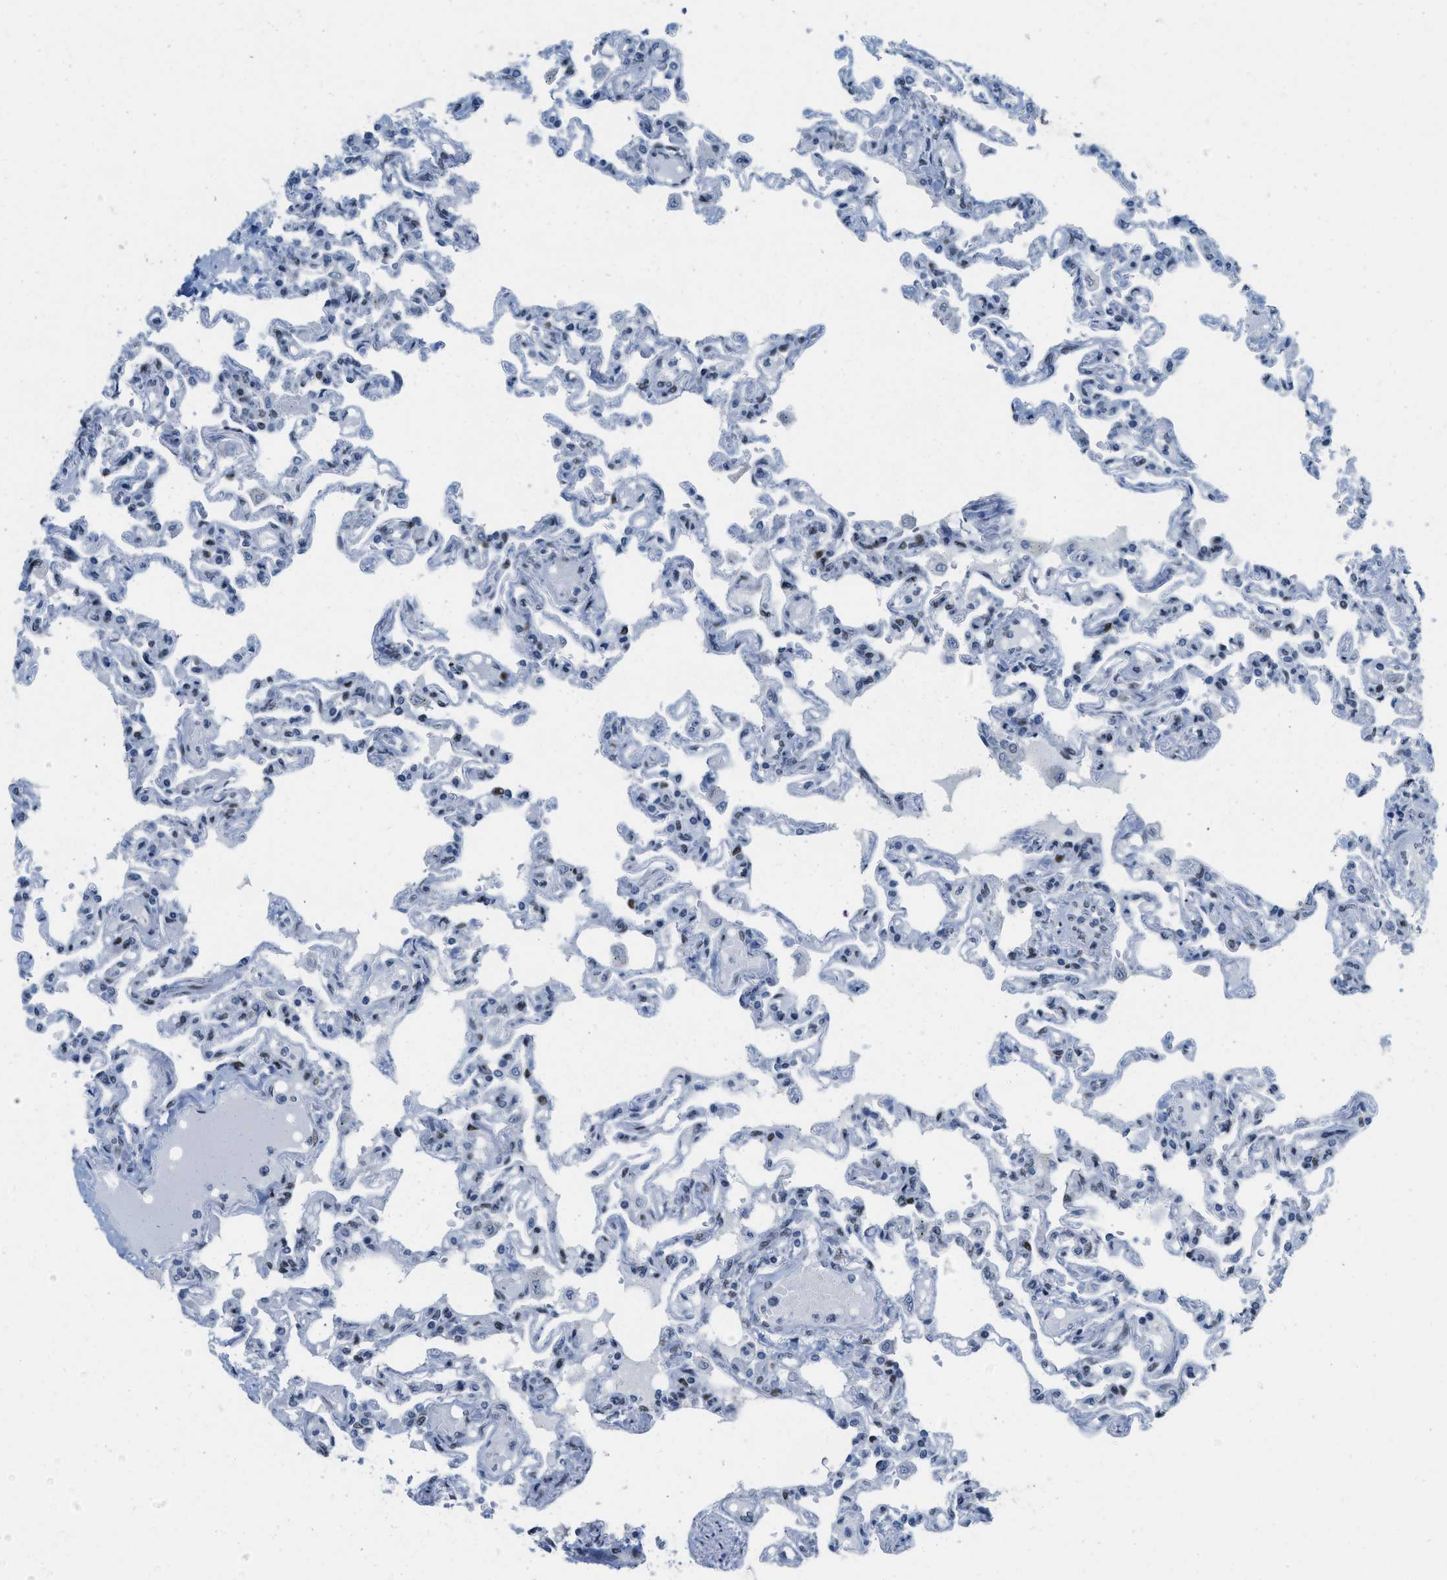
{"staining": {"intensity": "moderate", "quantity": "<25%", "location": "nuclear"}, "tissue": "lung", "cell_type": "Alveolar cells", "image_type": "normal", "snomed": [{"axis": "morphology", "description": "Normal tissue, NOS"}, {"axis": "topography", "description": "Lung"}], "caption": "Protein staining of normal lung demonstrates moderate nuclear positivity in about <25% of alveolar cells. The protein of interest is stained brown, and the nuclei are stained in blue (DAB IHC with brightfield microscopy, high magnification).", "gene": "PBX1", "patient": {"sex": "male", "age": 21}}